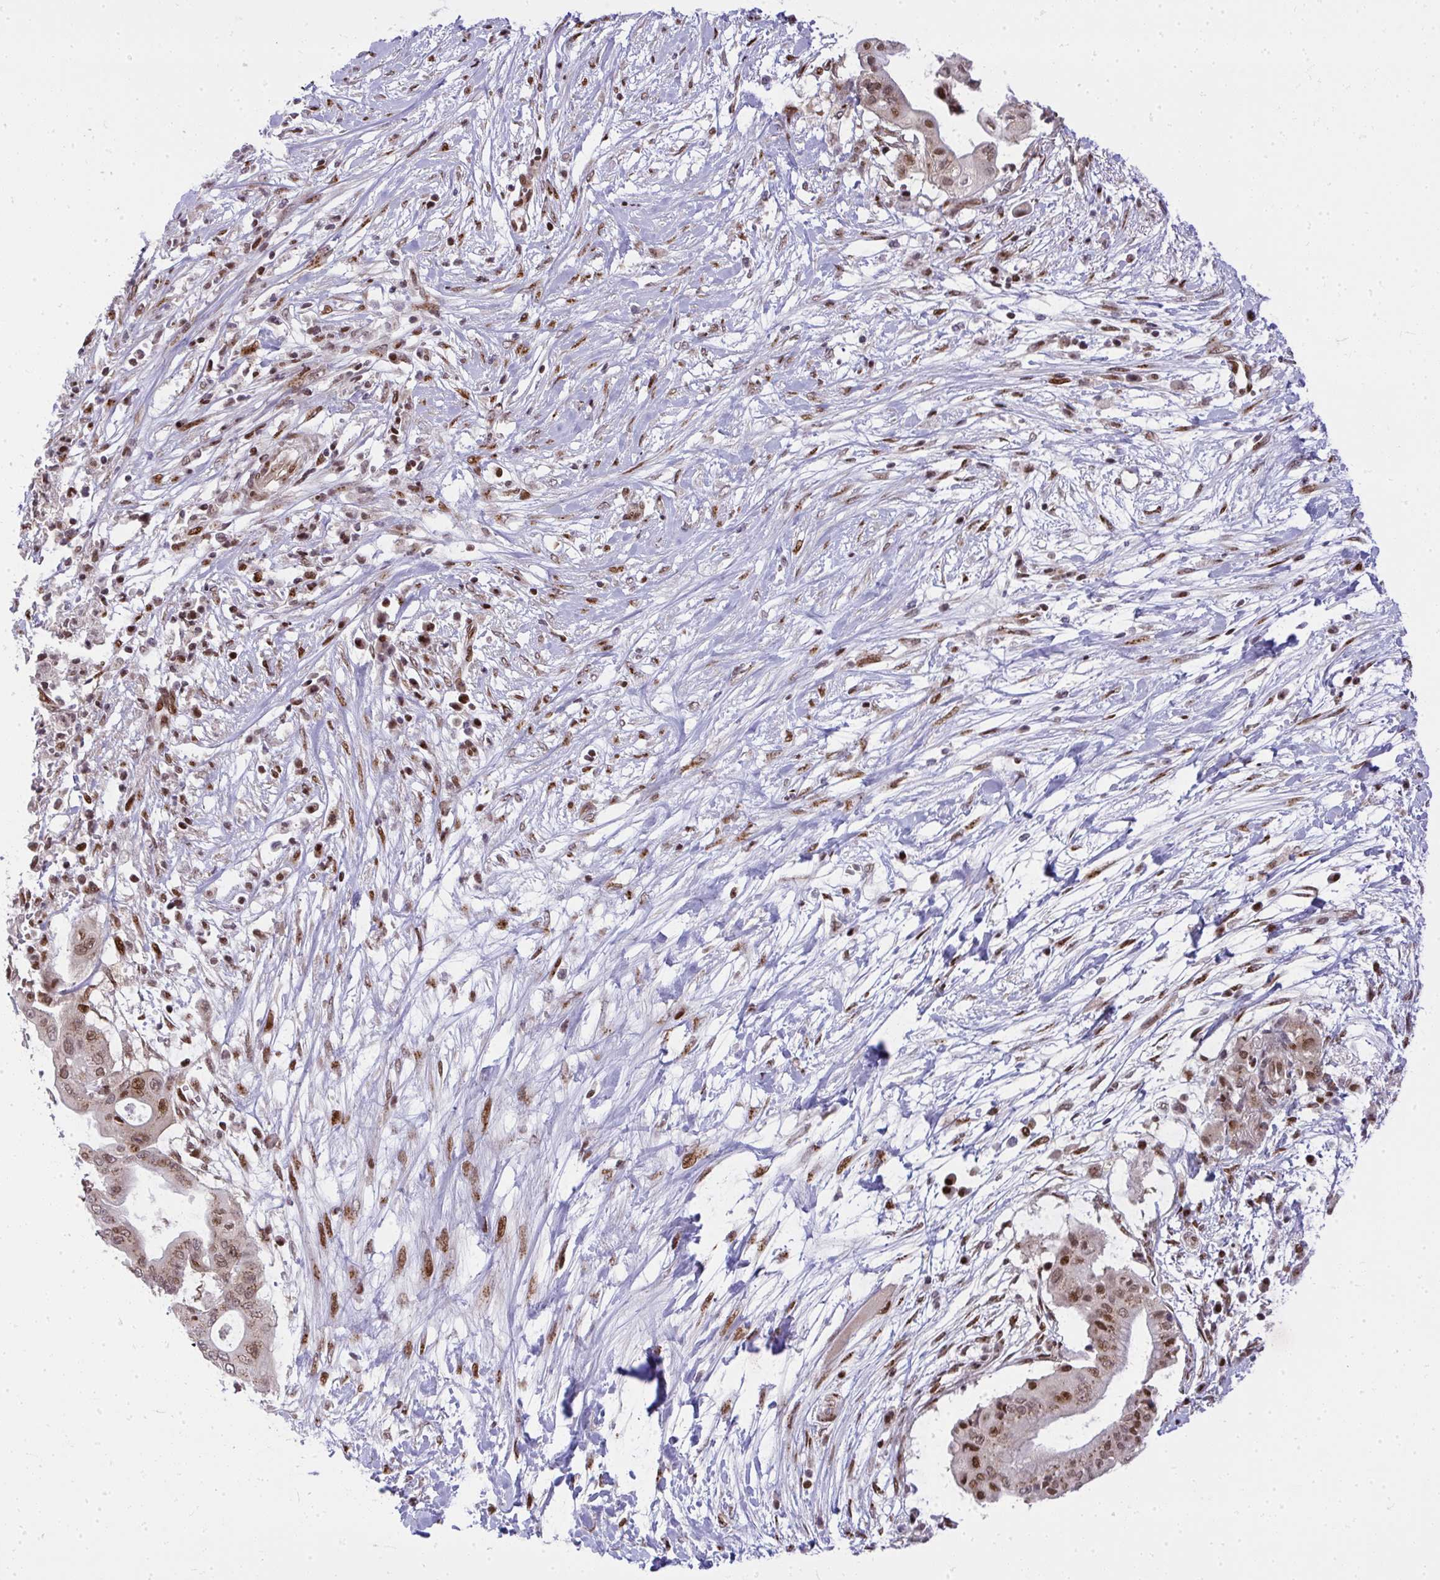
{"staining": {"intensity": "moderate", "quantity": ">75%", "location": "cytoplasmic/membranous,nuclear"}, "tissue": "pancreatic cancer", "cell_type": "Tumor cells", "image_type": "cancer", "snomed": [{"axis": "morphology", "description": "Adenocarcinoma, NOS"}, {"axis": "topography", "description": "Pancreas"}], "caption": "Protein staining exhibits moderate cytoplasmic/membranous and nuclear expression in about >75% of tumor cells in adenocarcinoma (pancreatic). The staining is performed using DAB brown chromogen to label protein expression. The nuclei are counter-stained blue using hematoxylin.", "gene": "PIGY", "patient": {"sex": "male", "age": 68}}